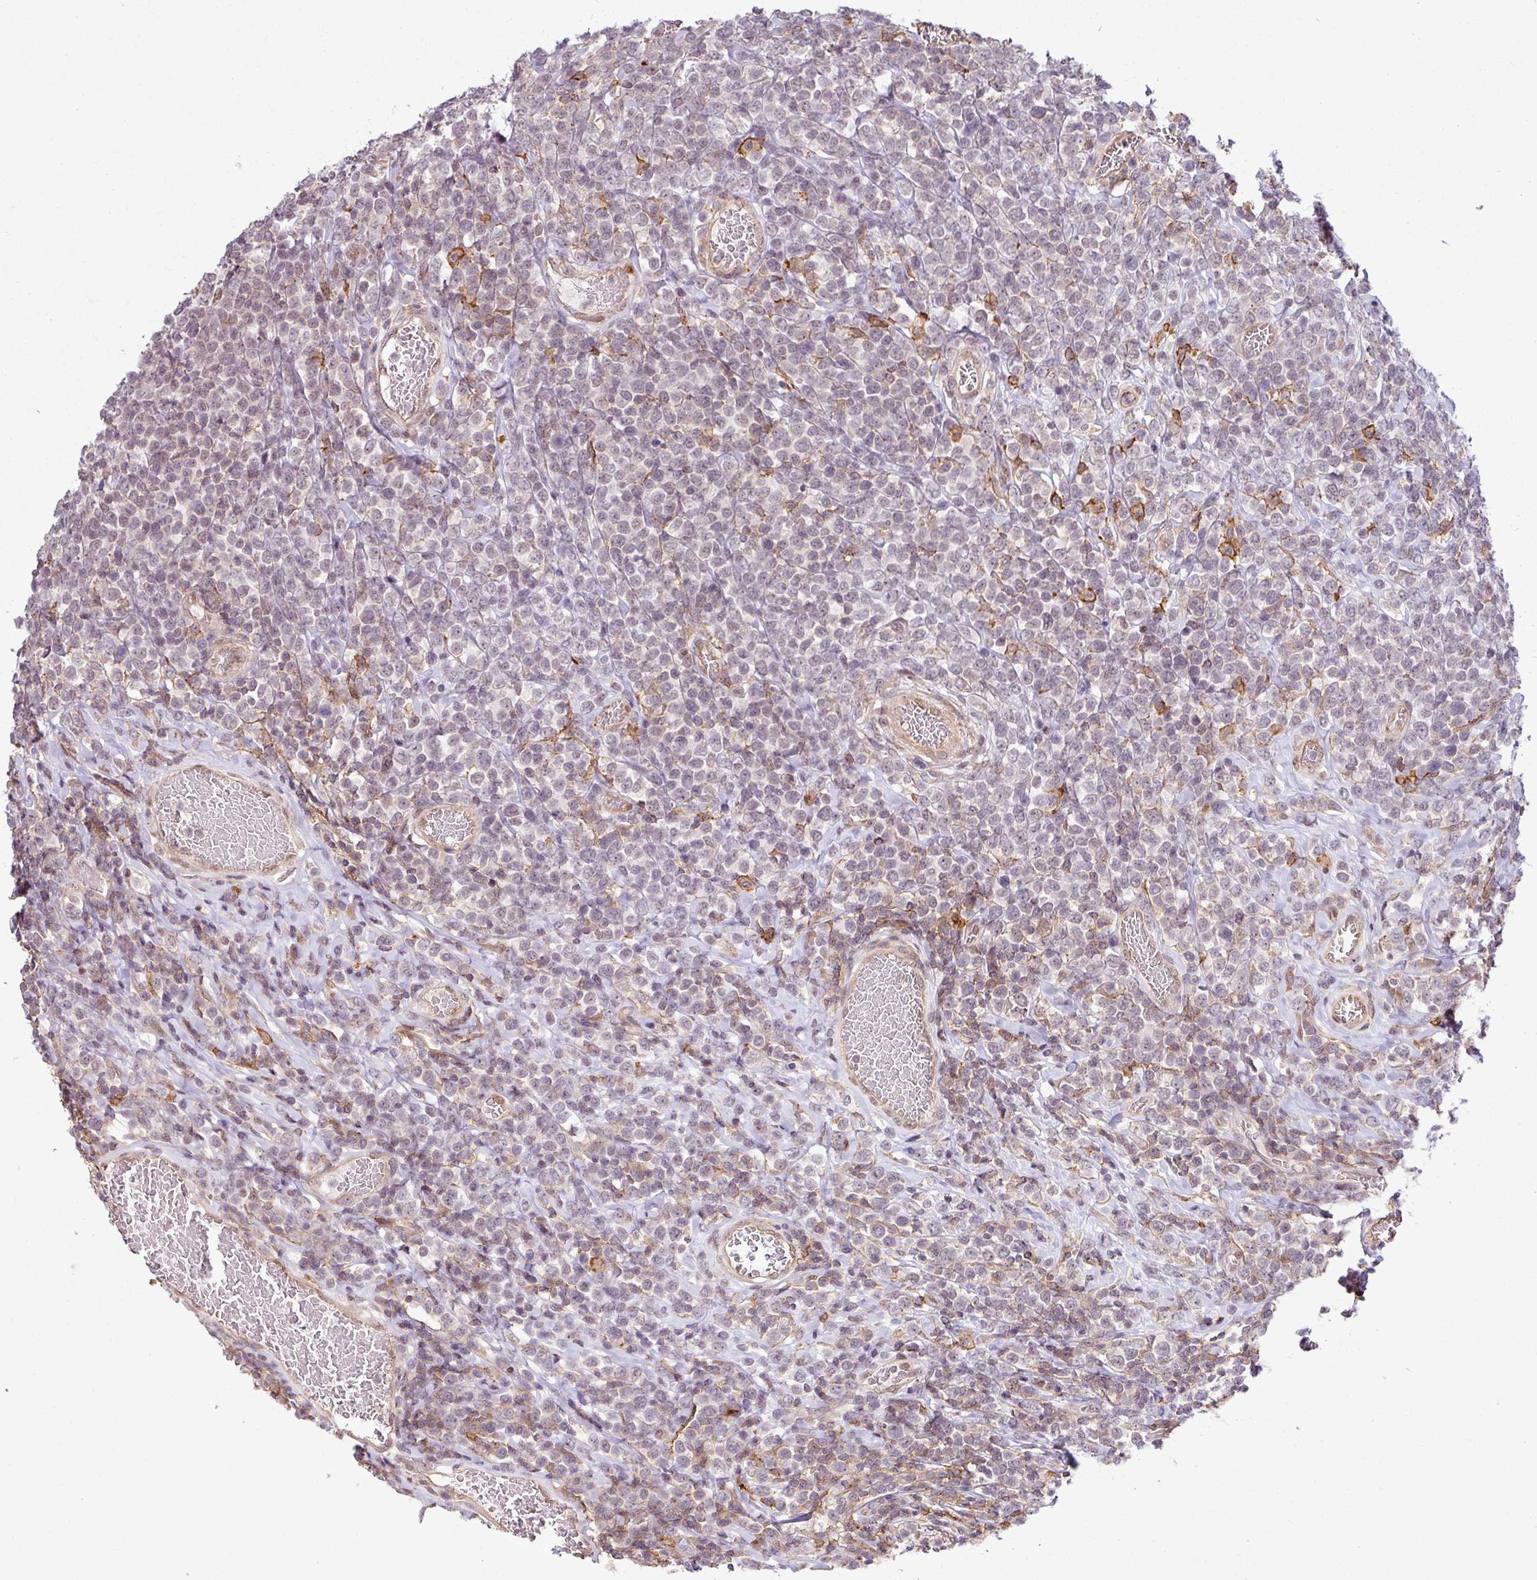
{"staining": {"intensity": "weak", "quantity": "<25%", "location": "nuclear"}, "tissue": "lymphoma", "cell_type": "Tumor cells", "image_type": "cancer", "snomed": [{"axis": "morphology", "description": "Malignant lymphoma, non-Hodgkin's type, High grade"}, {"axis": "topography", "description": "Soft tissue"}], "caption": "Lymphoma was stained to show a protein in brown. There is no significant expression in tumor cells.", "gene": "ZC2HC1C", "patient": {"sex": "female", "age": 56}}